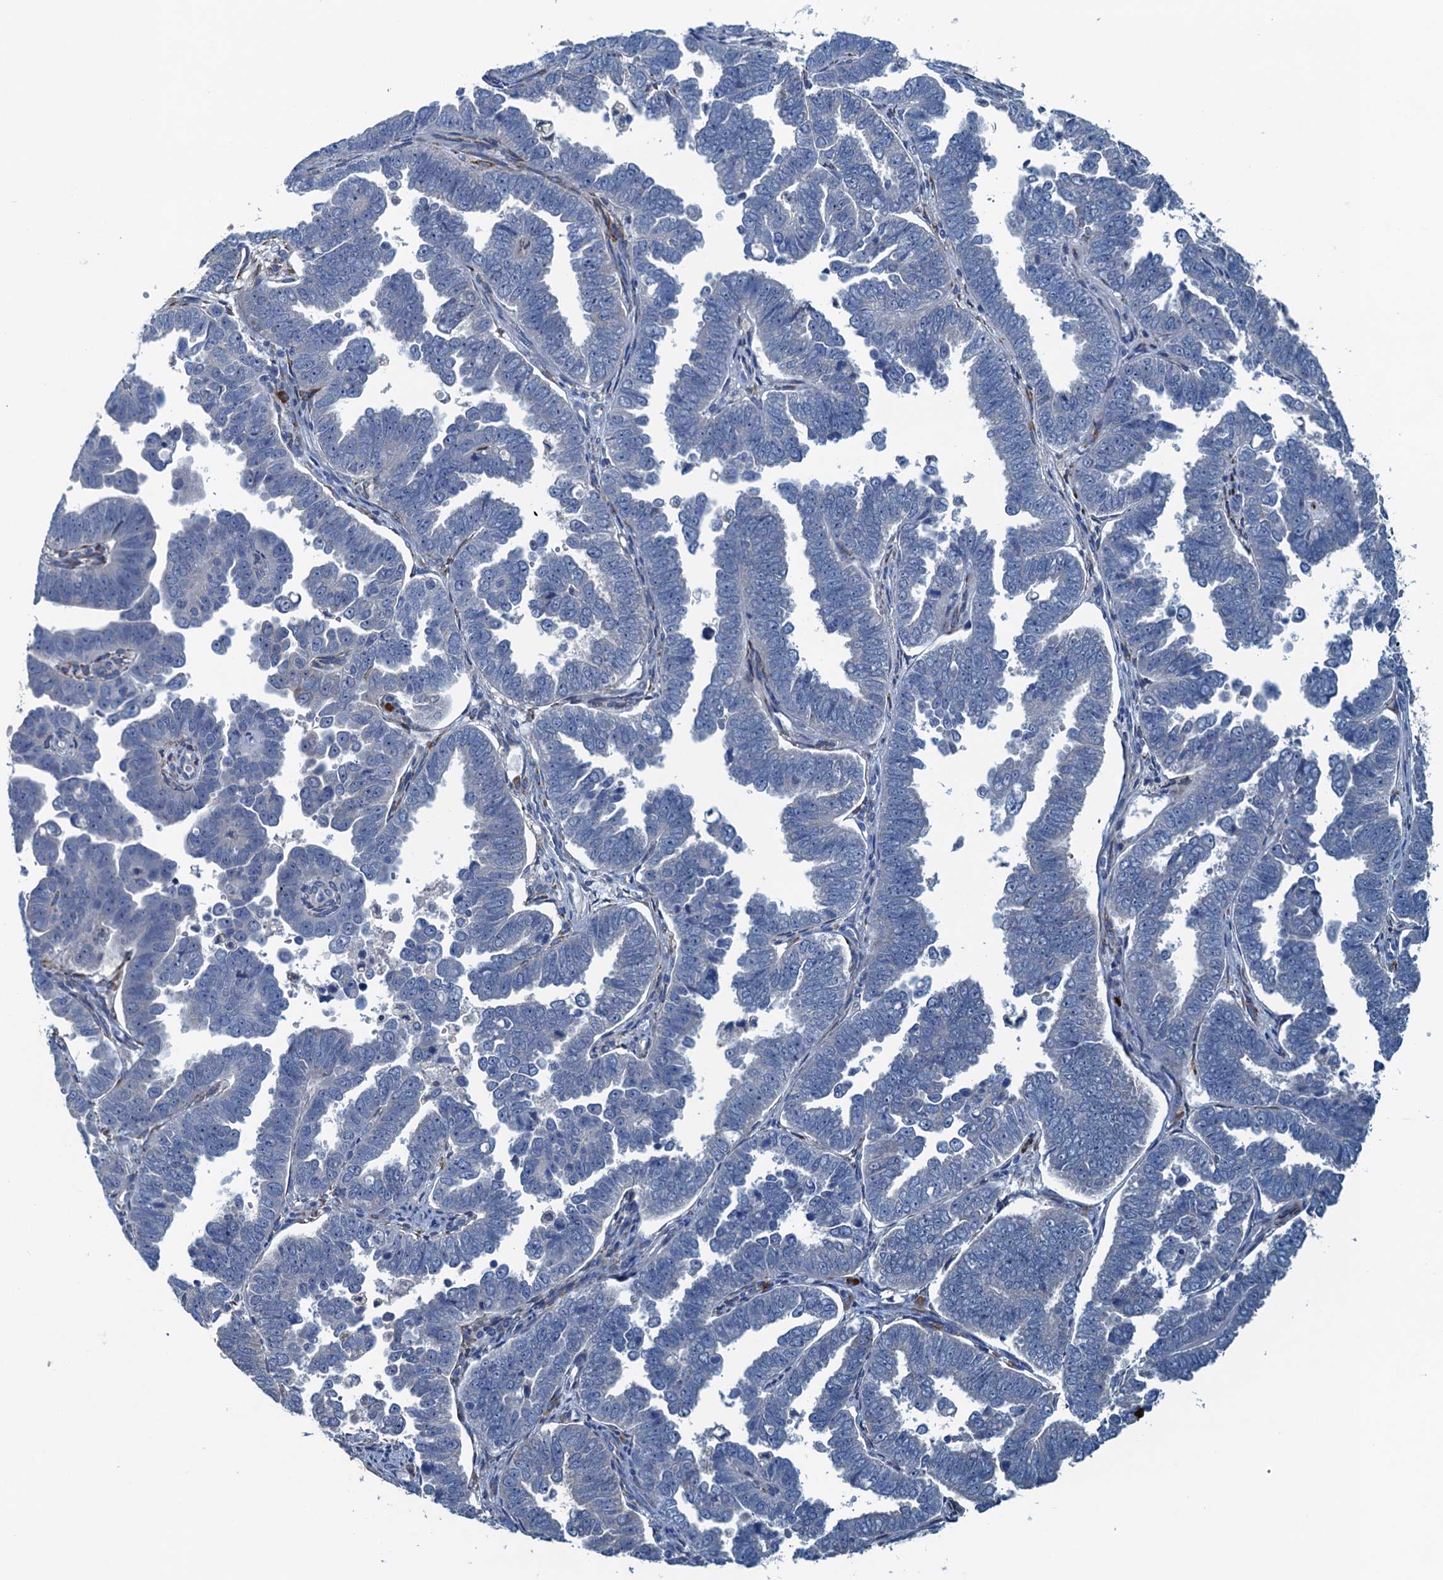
{"staining": {"intensity": "negative", "quantity": "none", "location": "none"}, "tissue": "endometrial cancer", "cell_type": "Tumor cells", "image_type": "cancer", "snomed": [{"axis": "morphology", "description": "Adenocarcinoma, NOS"}, {"axis": "topography", "description": "Endometrium"}], "caption": "The IHC micrograph has no significant expression in tumor cells of adenocarcinoma (endometrial) tissue.", "gene": "CBLIF", "patient": {"sex": "female", "age": 75}}